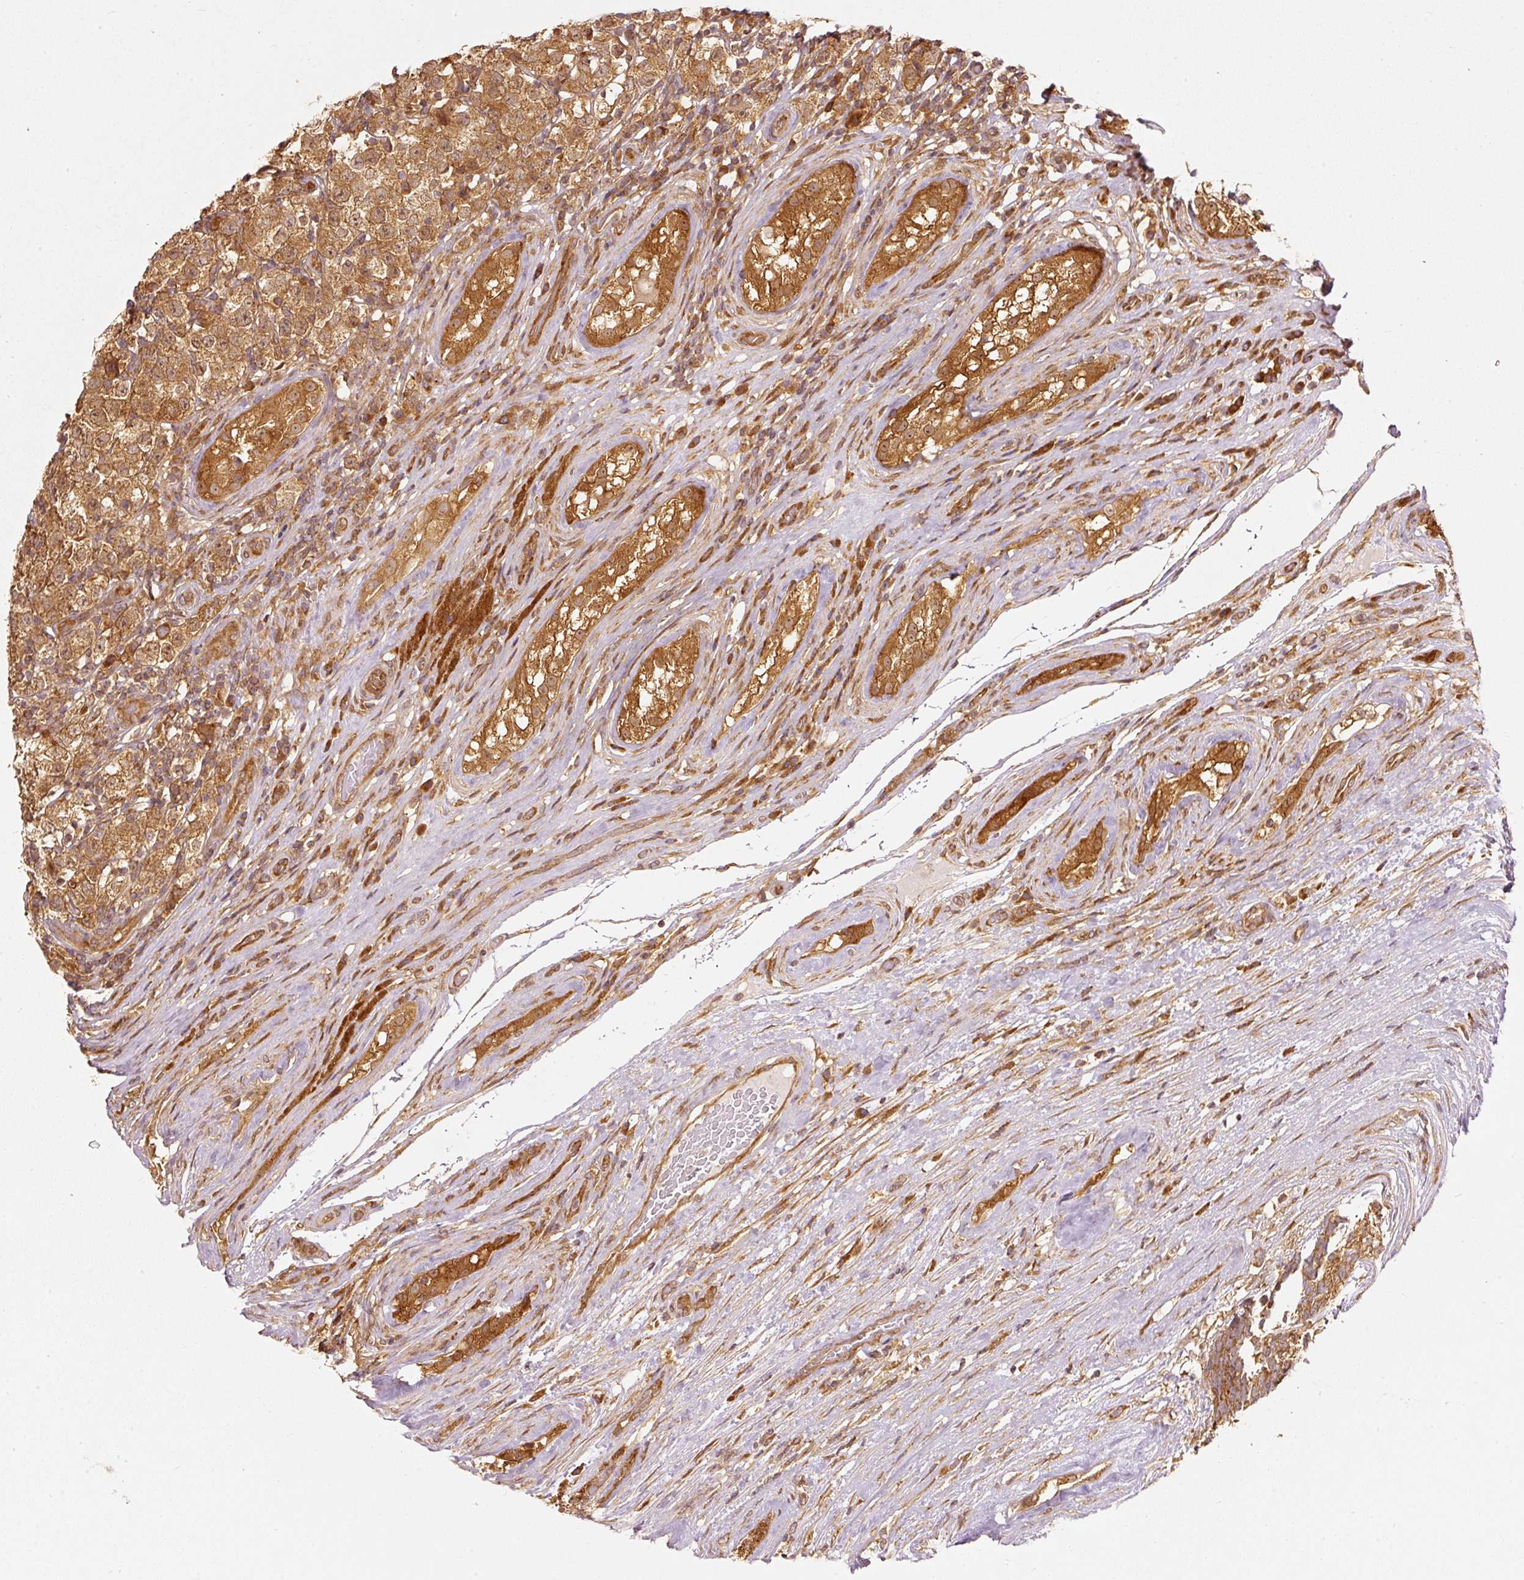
{"staining": {"intensity": "moderate", "quantity": ">75%", "location": "cytoplasmic/membranous"}, "tissue": "testis cancer", "cell_type": "Tumor cells", "image_type": "cancer", "snomed": [{"axis": "morphology", "description": "Seminoma, NOS"}, {"axis": "morphology", "description": "Carcinoma, Embryonal, NOS"}, {"axis": "topography", "description": "Testis"}], "caption": "Brown immunohistochemical staining in human testis cancer (seminoma) displays moderate cytoplasmic/membranous expression in approximately >75% of tumor cells. The staining was performed using DAB to visualize the protein expression in brown, while the nuclei were stained in blue with hematoxylin (Magnification: 20x).", "gene": "EIF3B", "patient": {"sex": "male", "age": 41}}